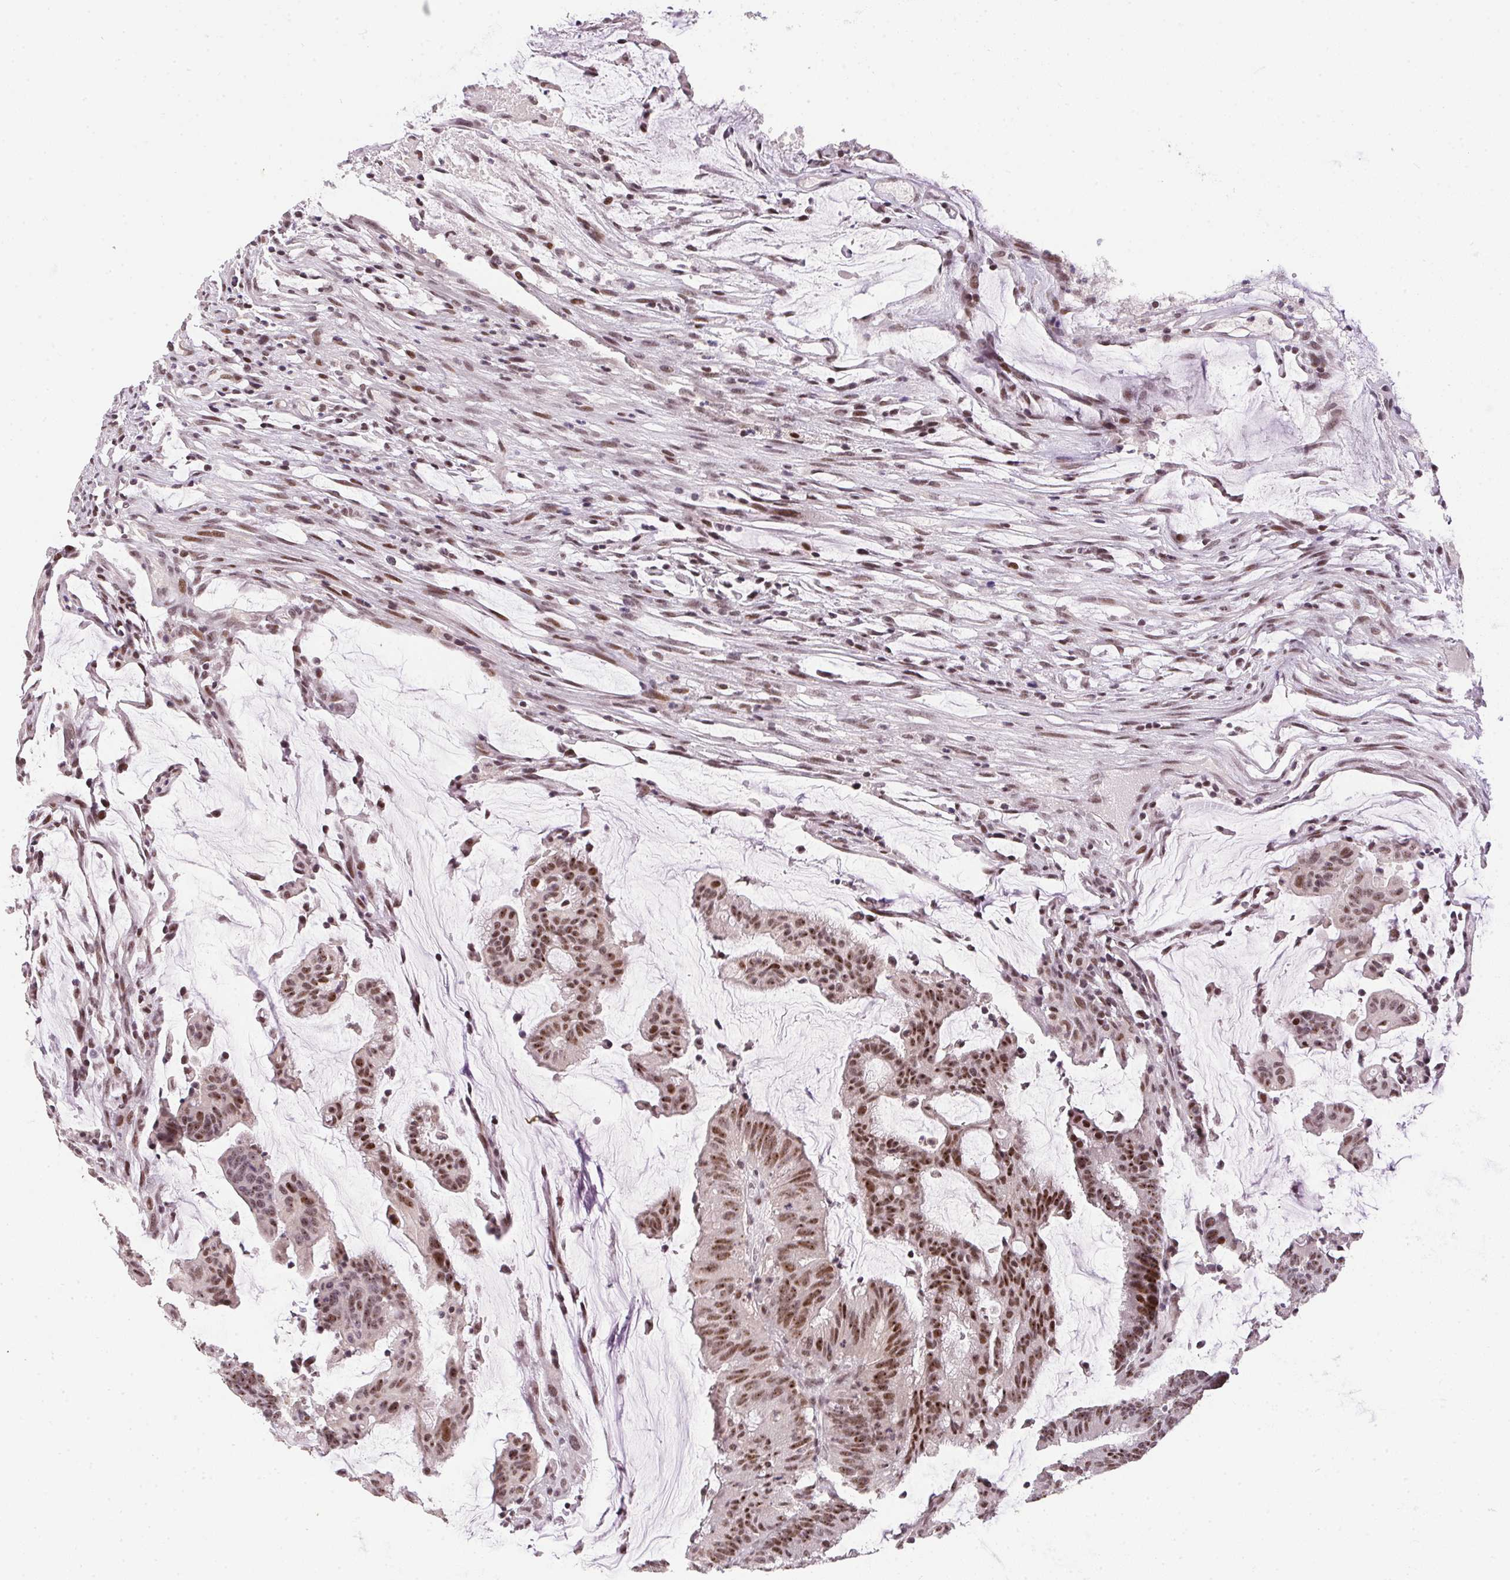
{"staining": {"intensity": "moderate", "quantity": ">75%", "location": "nuclear"}, "tissue": "colorectal cancer", "cell_type": "Tumor cells", "image_type": "cancer", "snomed": [{"axis": "morphology", "description": "Adenocarcinoma, NOS"}, {"axis": "topography", "description": "Colon"}], "caption": "There is medium levels of moderate nuclear expression in tumor cells of colorectal cancer, as demonstrated by immunohistochemical staining (brown color).", "gene": "KDM4D", "patient": {"sex": "female", "age": 78}}